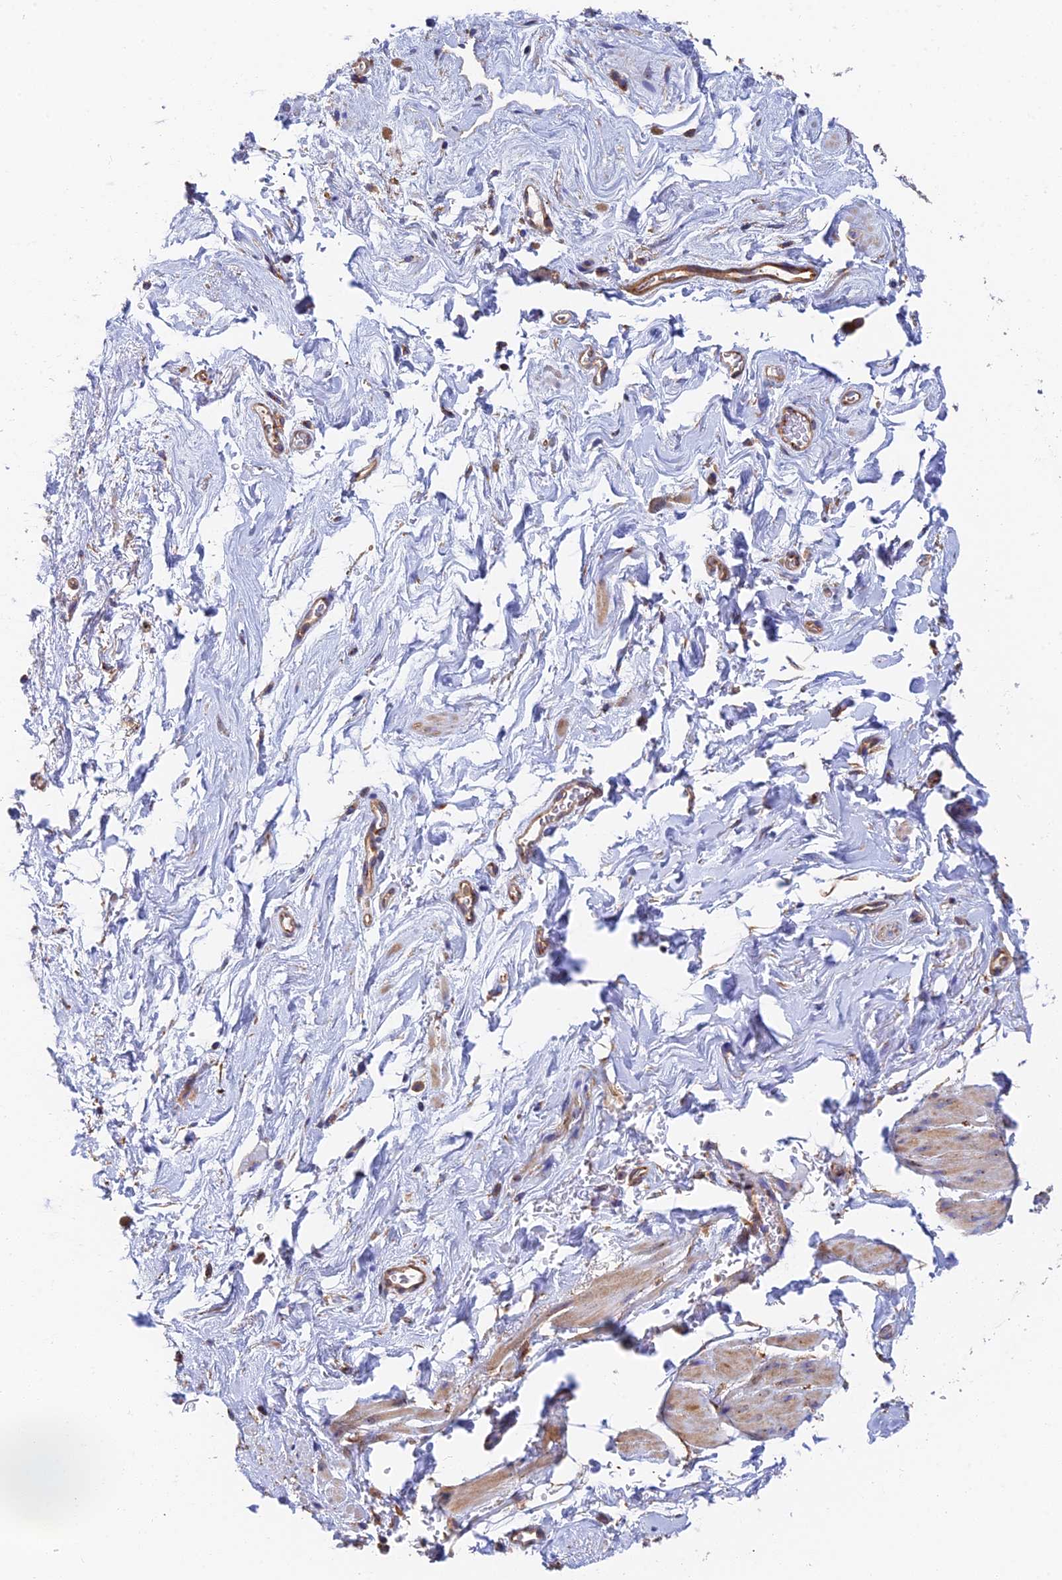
{"staining": {"intensity": "moderate", "quantity": "25%-75%", "location": "cytoplasmic/membranous"}, "tissue": "smooth muscle", "cell_type": "Smooth muscle cells", "image_type": "normal", "snomed": [{"axis": "morphology", "description": "Normal tissue, NOS"}, {"axis": "topography", "description": "Smooth muscle"}, {"axis": "topography", "description": "Peripheral nerve tissue"}], "caption": "Immunohistochemistry (IHC) (DAB (3,3'-diaminobenzidine)) staining of normal human smooth muscle demonstrates moderate cytoplasmic/membranous protein staining in about 25%-75% of smooth muscle cells.", "gene": "DCTN2", "patient": {"sex": "male", "age": 69}}